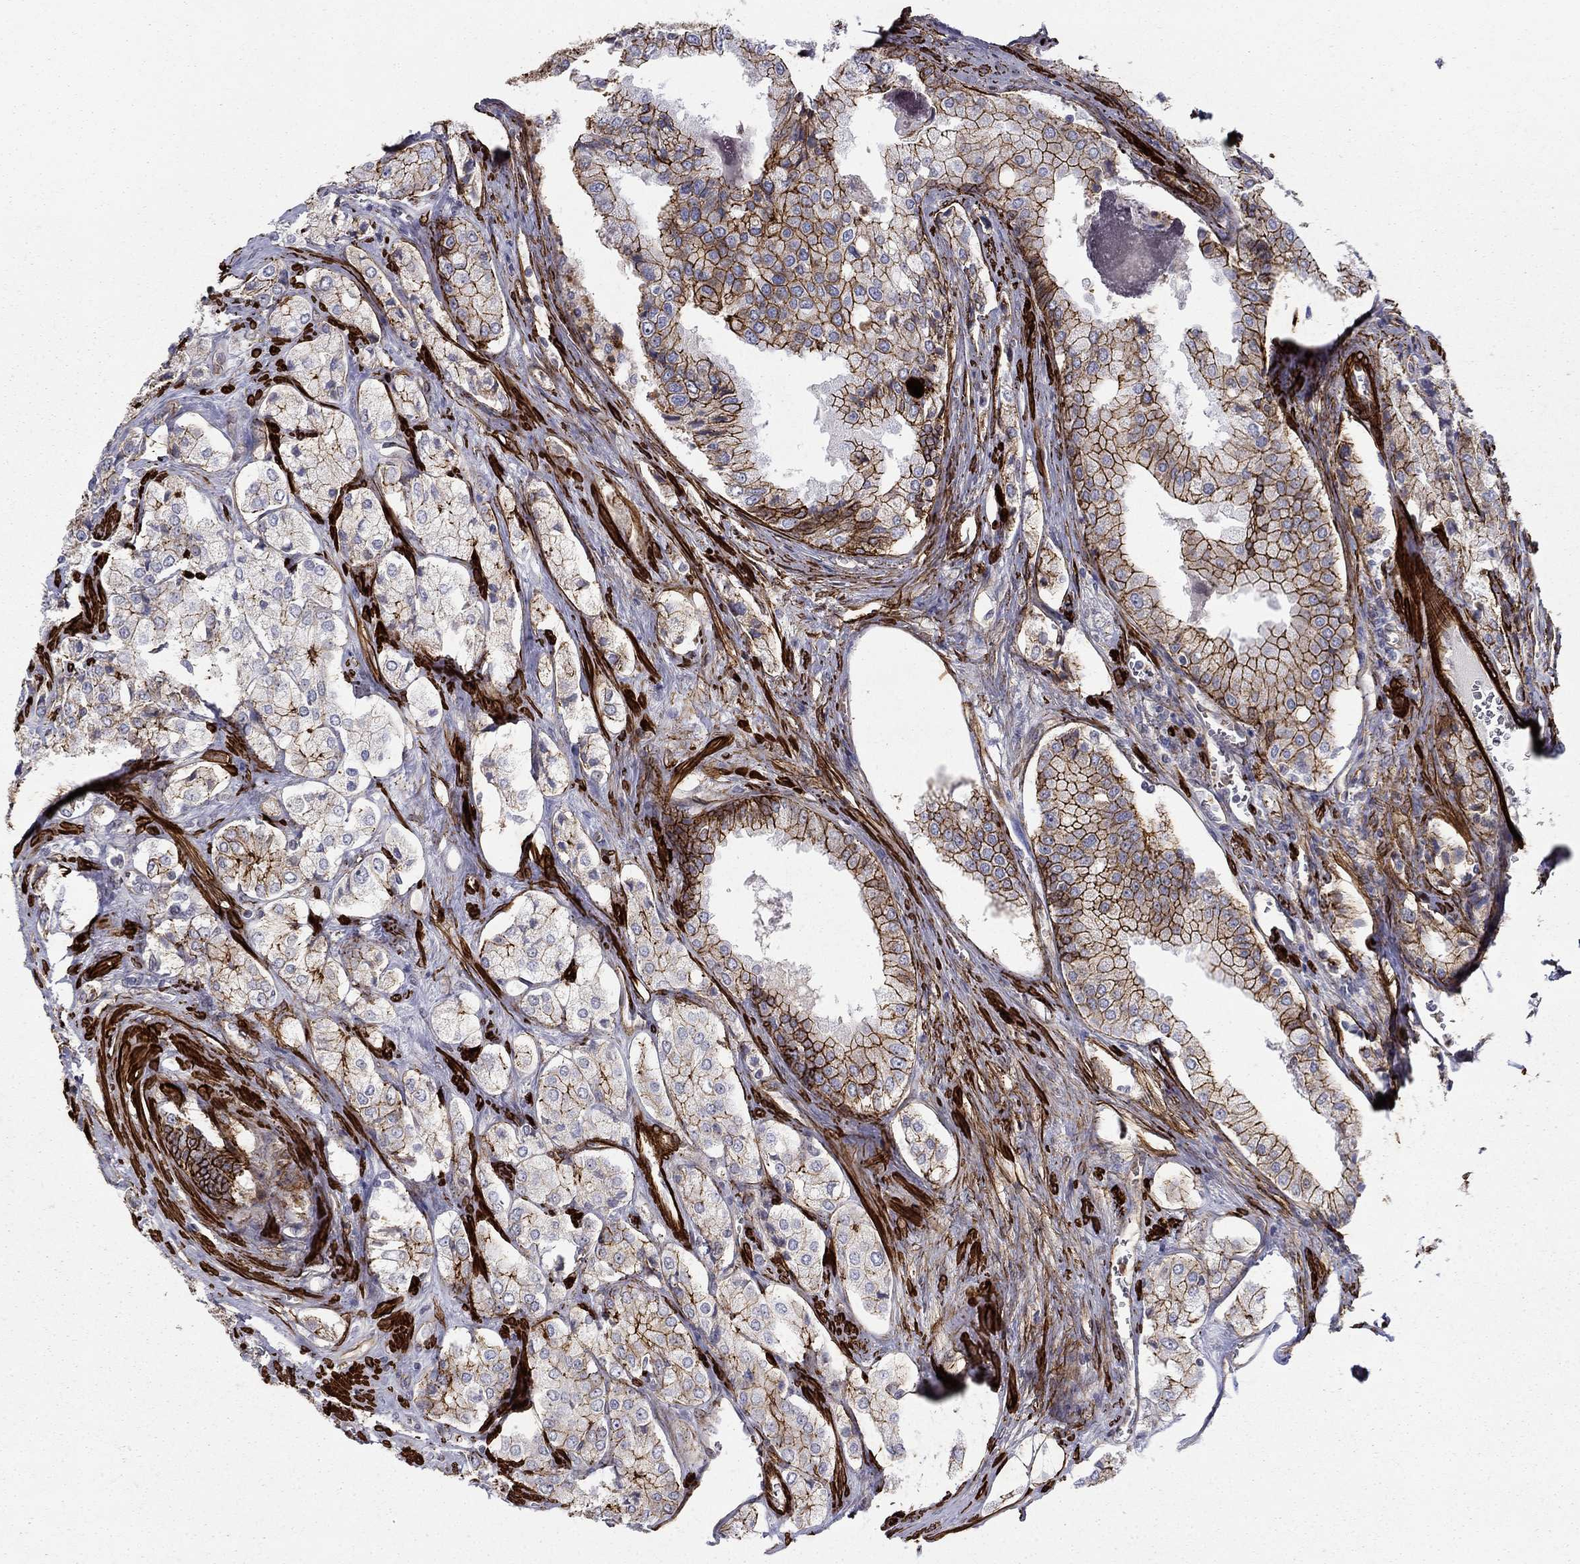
{"staining": {"intensity": "strong", "quantity": "25%-75%", "location": "cytoplasmic/membranous"}, "tissue": "prostate cancer", "cell_type": "Tumor cells", "image_type": "cancer", "snomed": [{"axis": "morphology", "description": "Adenocarcinoma, NOS"}, {"axis": "topography", "description": "Prostate and seminal vesicle, NOS"}, {"axis": "topography", "description": "Prostate"}], "caption": "A high-resolution photomicrograph shows IHC staining of adenocarcinoma (prostate), which shows strong cytoplasmic/membranous staining in about 25%-75% of tumor cells.", "gene": "KRBA1", "patient": {"sex": "male", "age": 67}}